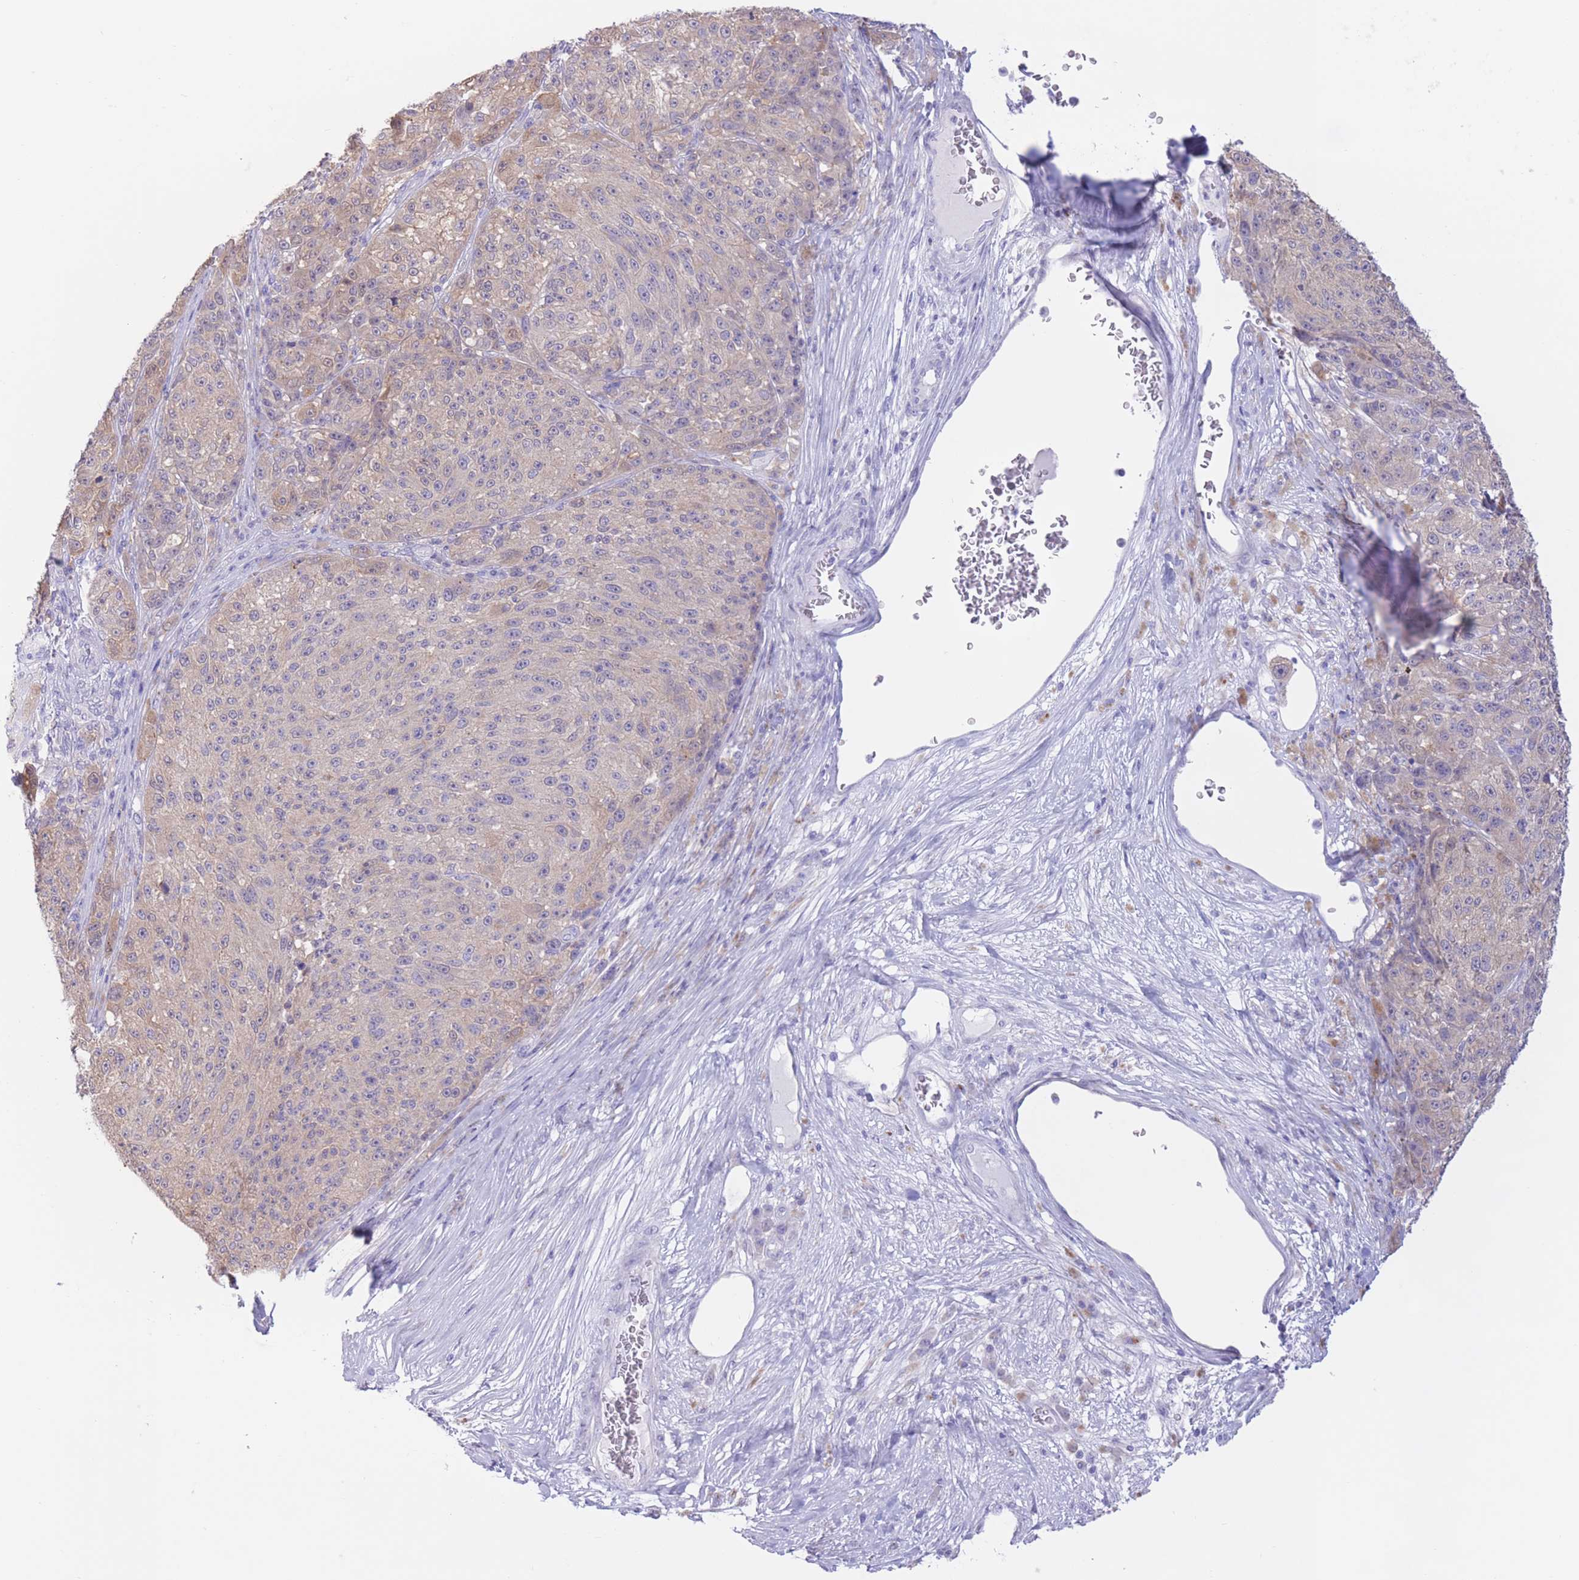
{"staining": {"intensity": "weak", "quantity": "25%-75%", "location": "cytoplasmic/membranous"}, "tissue": "melanoma", "cell_type": "Tumor cells", "image_type": "cancer", "snomed": [{"axis": "morphology", "description": "Malignant melanoma, NOS"}, {"axis": "topography", "description": "Skin"}], "caption": "Protein expression analysis of human malignant melanoma reveals weak cytoplasmic/membranous staining in about 25%-75% of tumor cells.", "gene": "FAH", "patient": {"sex": "male", "age": 53}}